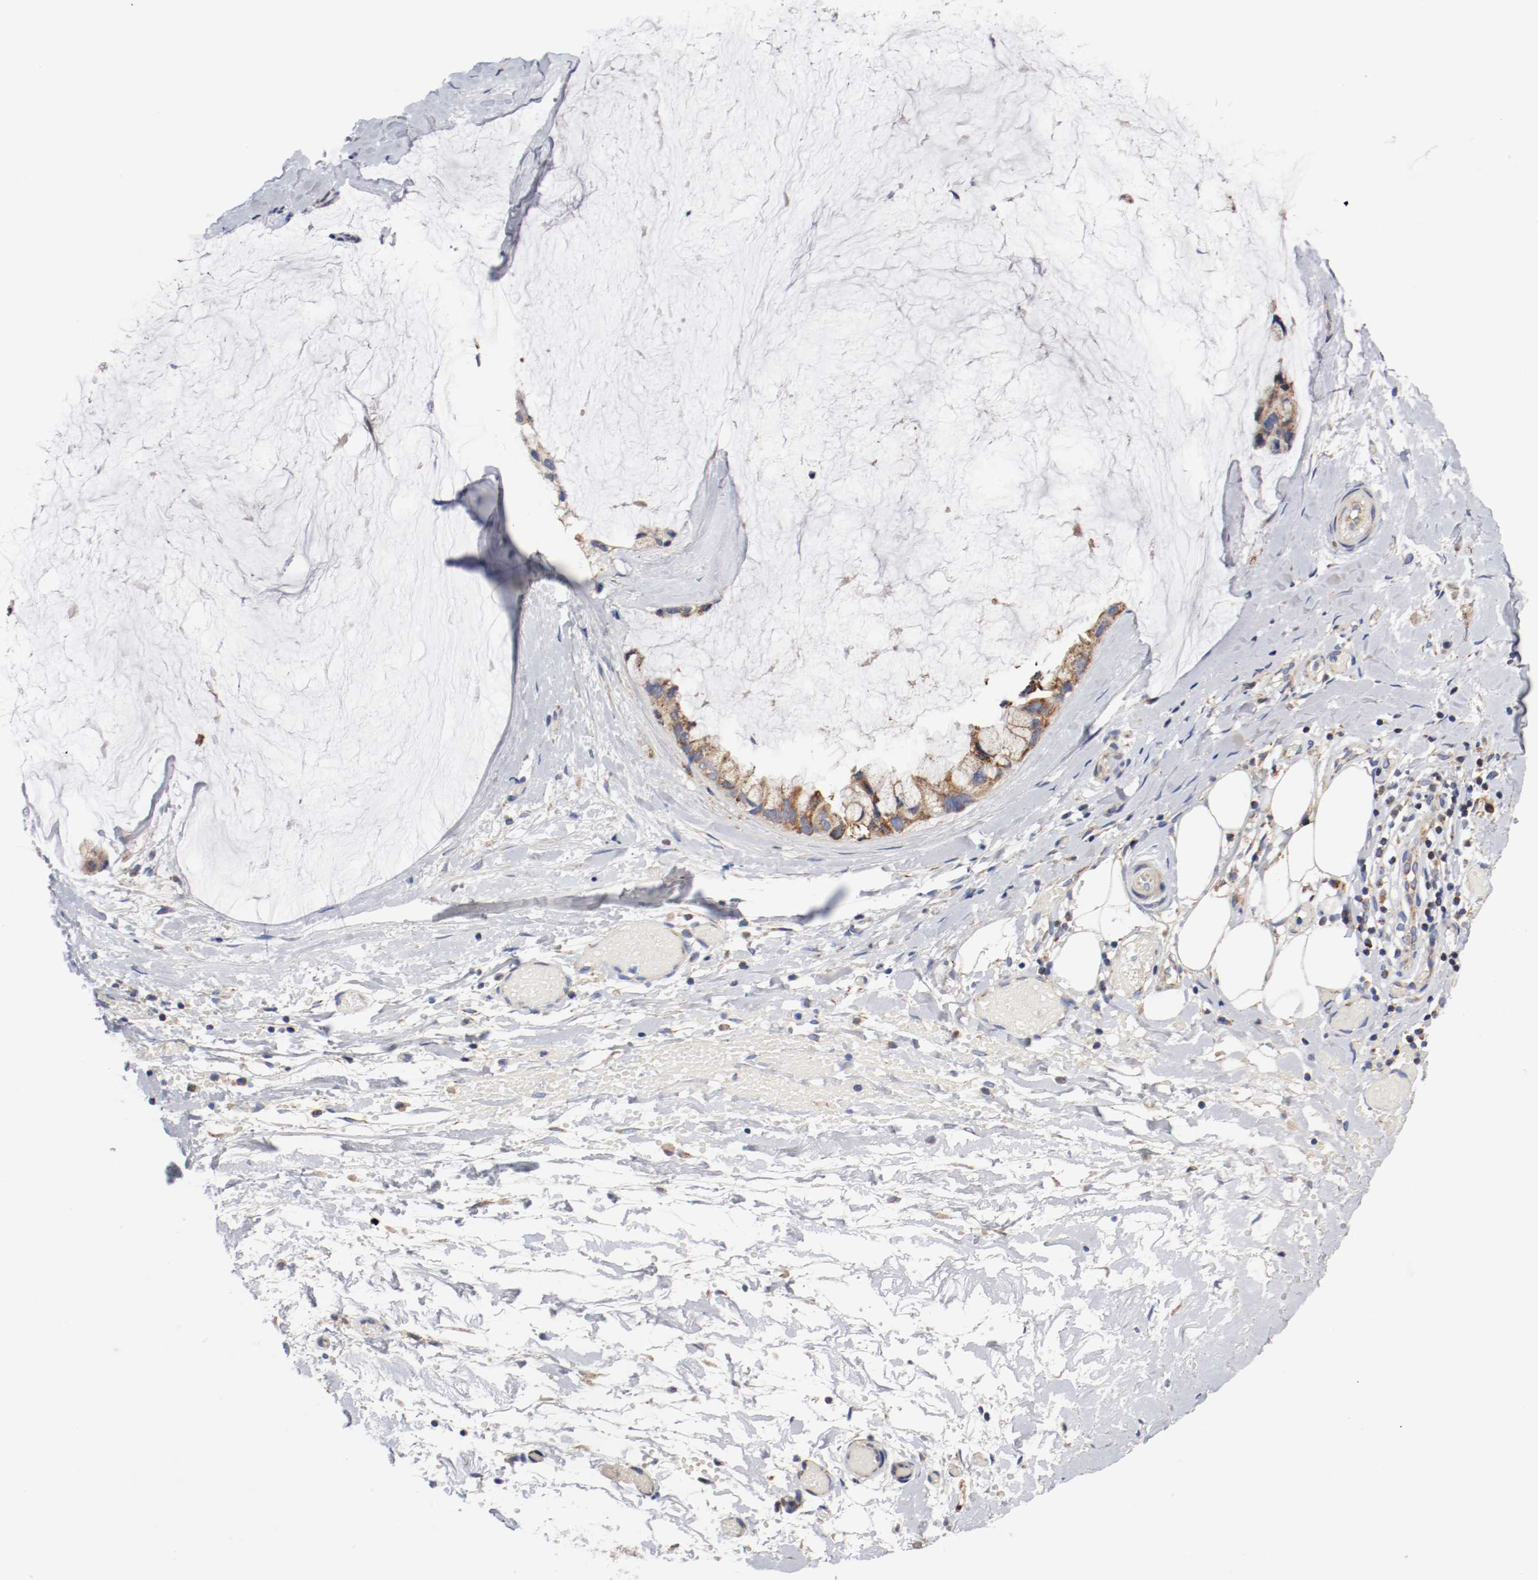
{"staining": {"intensity": "moderate", "quantity": ">75%", "location": "cytoplasmic/membranous"}, "tissue": "ovarian cancer", "cell_type": "Tumor cells", "image_type": "cancer", "snomed": [{"axis": "morphology", "description": "Cystadenocarcinoma, mucinous, NOS"}, {"axis": "topography", "description": "Ovary"}], "caption": "Ovarian cancer (mucinous cystadenocarcinoma) stained for a protein (brown) displays moderate cytoplasmic/membranous positive expression in about >75% of tumor cells.", "gene": "PCSK6", "patient": {"sex": "female", "age": 39}}